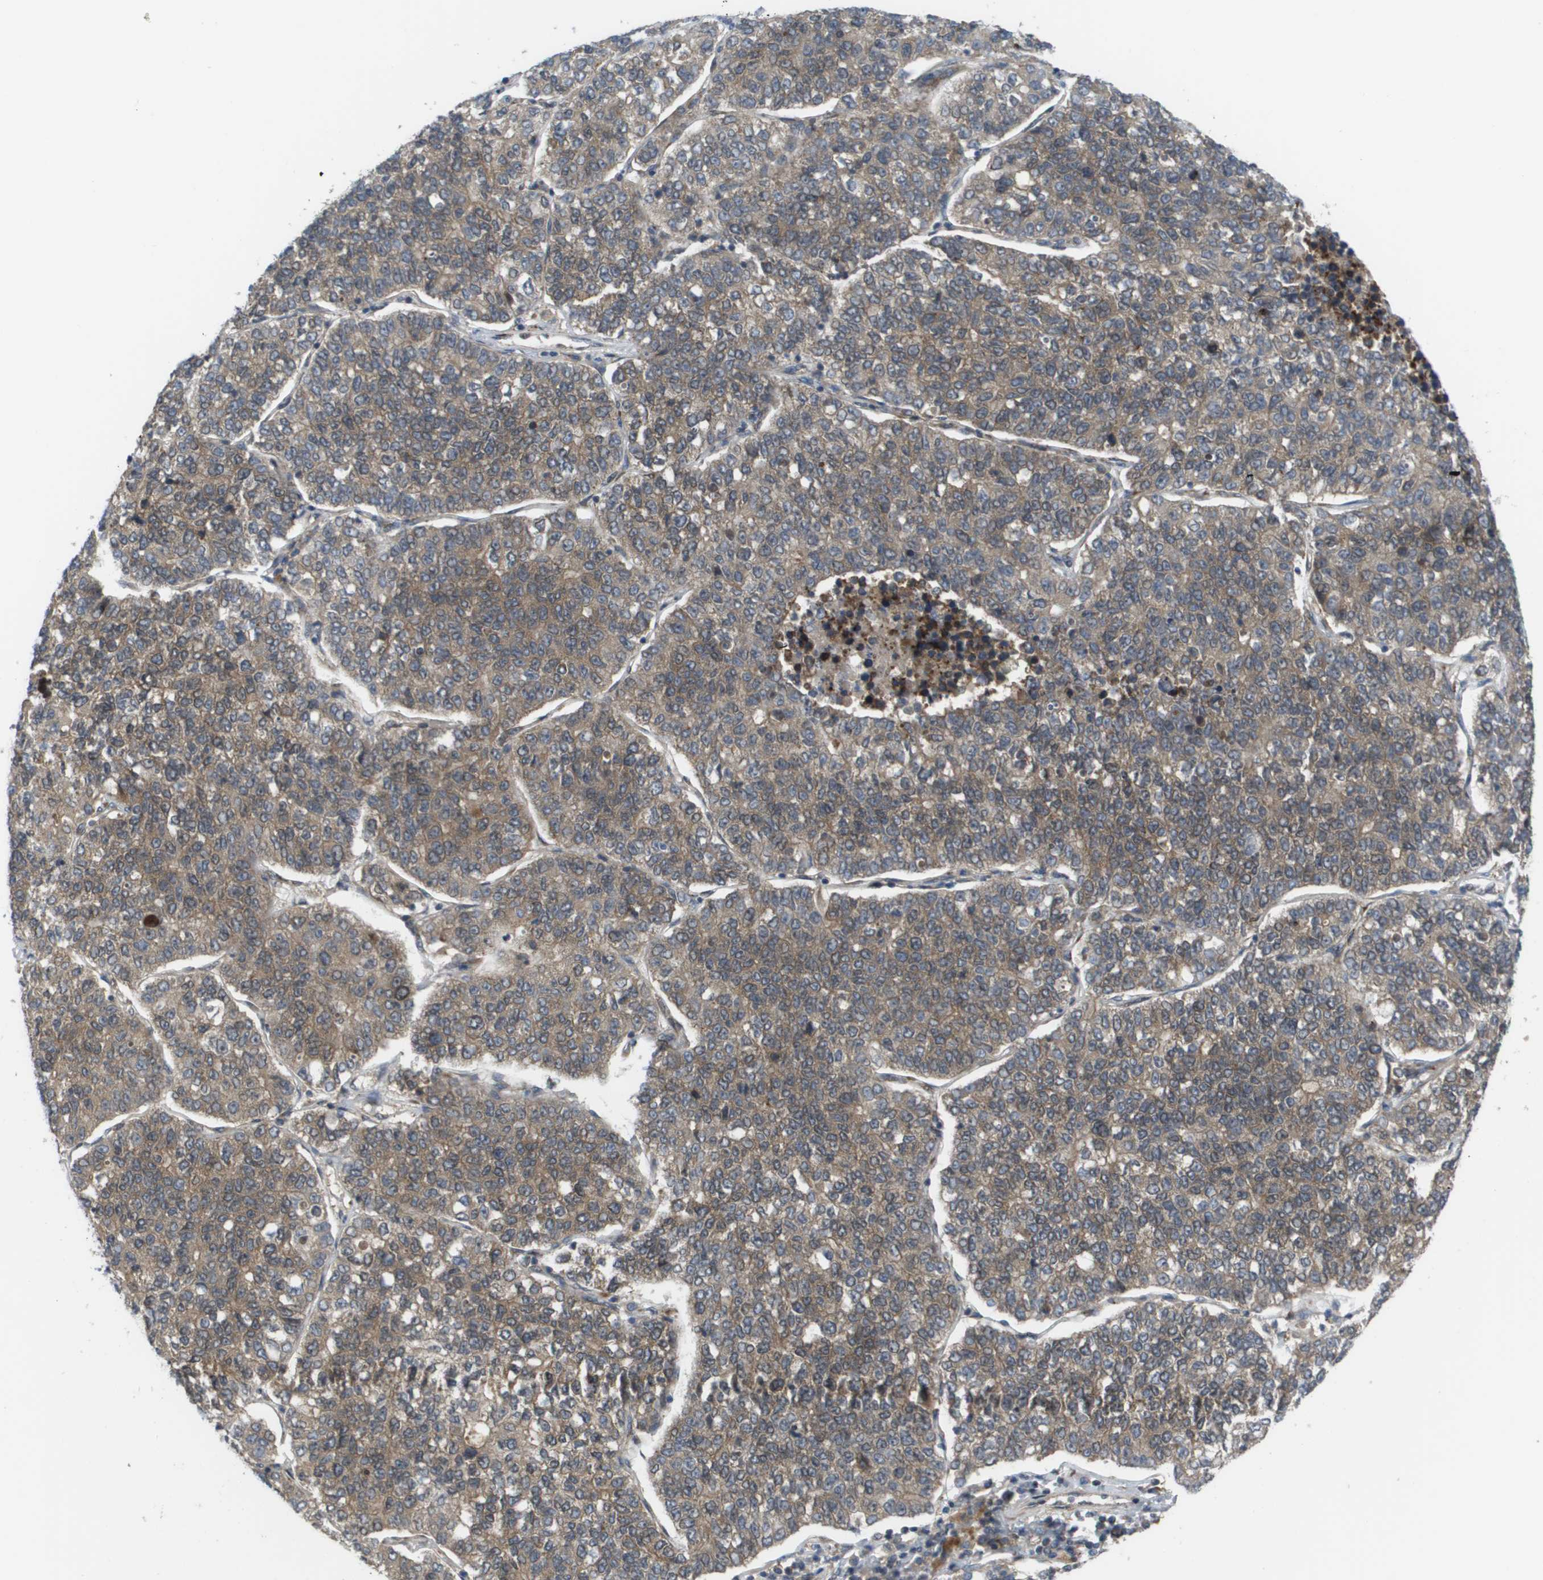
{"staining": {"intensity": "moderate", "quantity": ">75%", "location": "cytoplasmic/membranous"}, "tissue": "lung cancer", "cell_type": "Tumor cells", "image_type": "cancer", "snomed": [{"axis": "morphology", "description": "Adenocarcinoma, NOS"}, {"axis": "topography", "description": "Lung"}], "caption": "DAB (3,3'-diaminobenzidine) immunohistochemical staining of lung adenocarcinoma shows moderate cytoplasmic/membranous protein positivity in approximately >75% of tumor cells.", "gene": "CTPS2", "patient": {"sex": "male", "age": 49}}